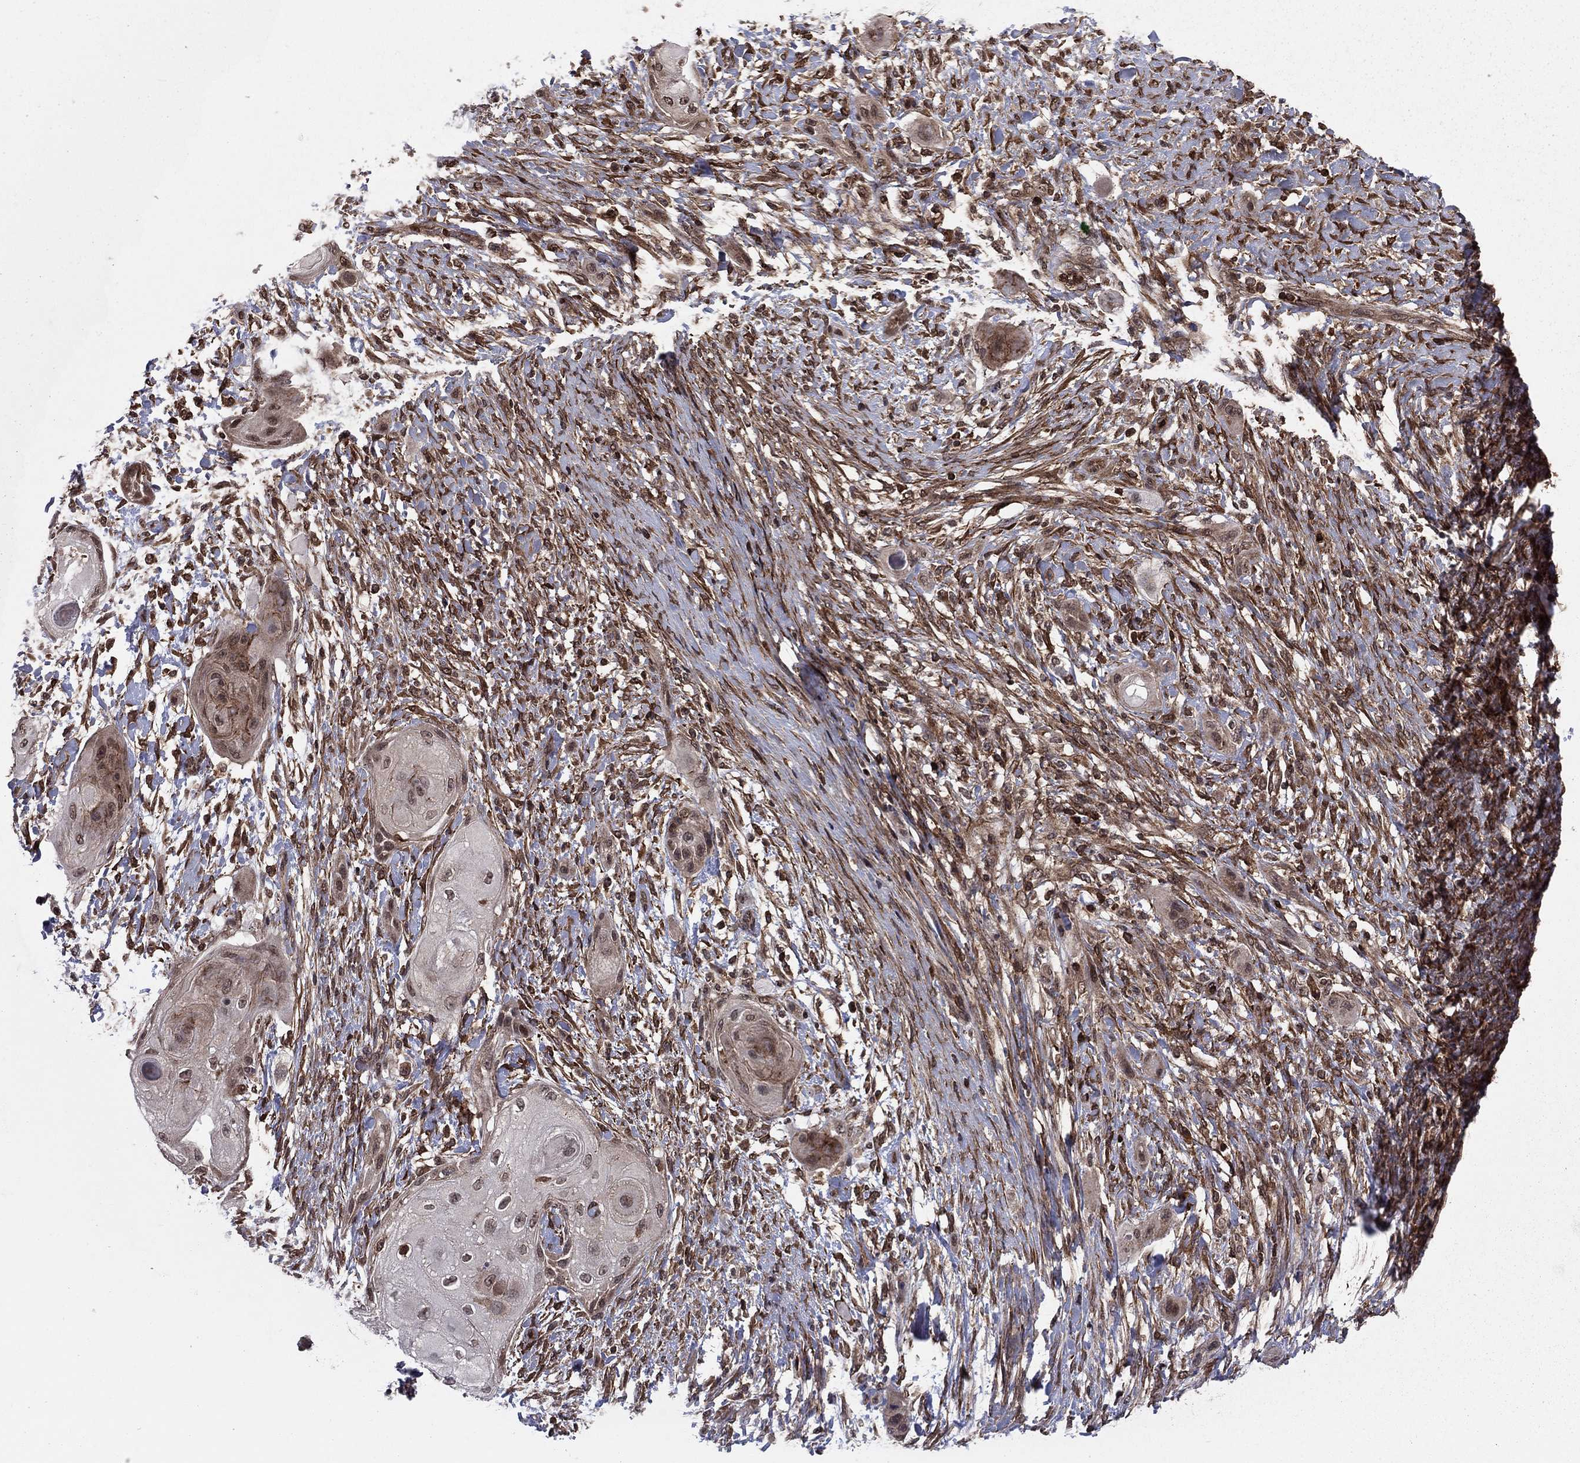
{"staining": {"intensity": "negative", "quantity": "none", "location": "none"}, "tissue": "skin cancer", "cell_type": "Tumor cells", "image_type": "cancer", "snomed": [{"axis": "morphology", "description": "Squamous cell carcinoma, NOS"}, {"axis": "topography", "description": "Skin"}], "caption": "This is a histopathology image of IHC staining of squamous cell carcinoma (skin), which shows no expression in tumor cells. (Immunohistochemistry (ihc), brightfield microscopy, high magnification).", "gene": "SSX2IP", "patient": {"sex": "male", "age": 62}}